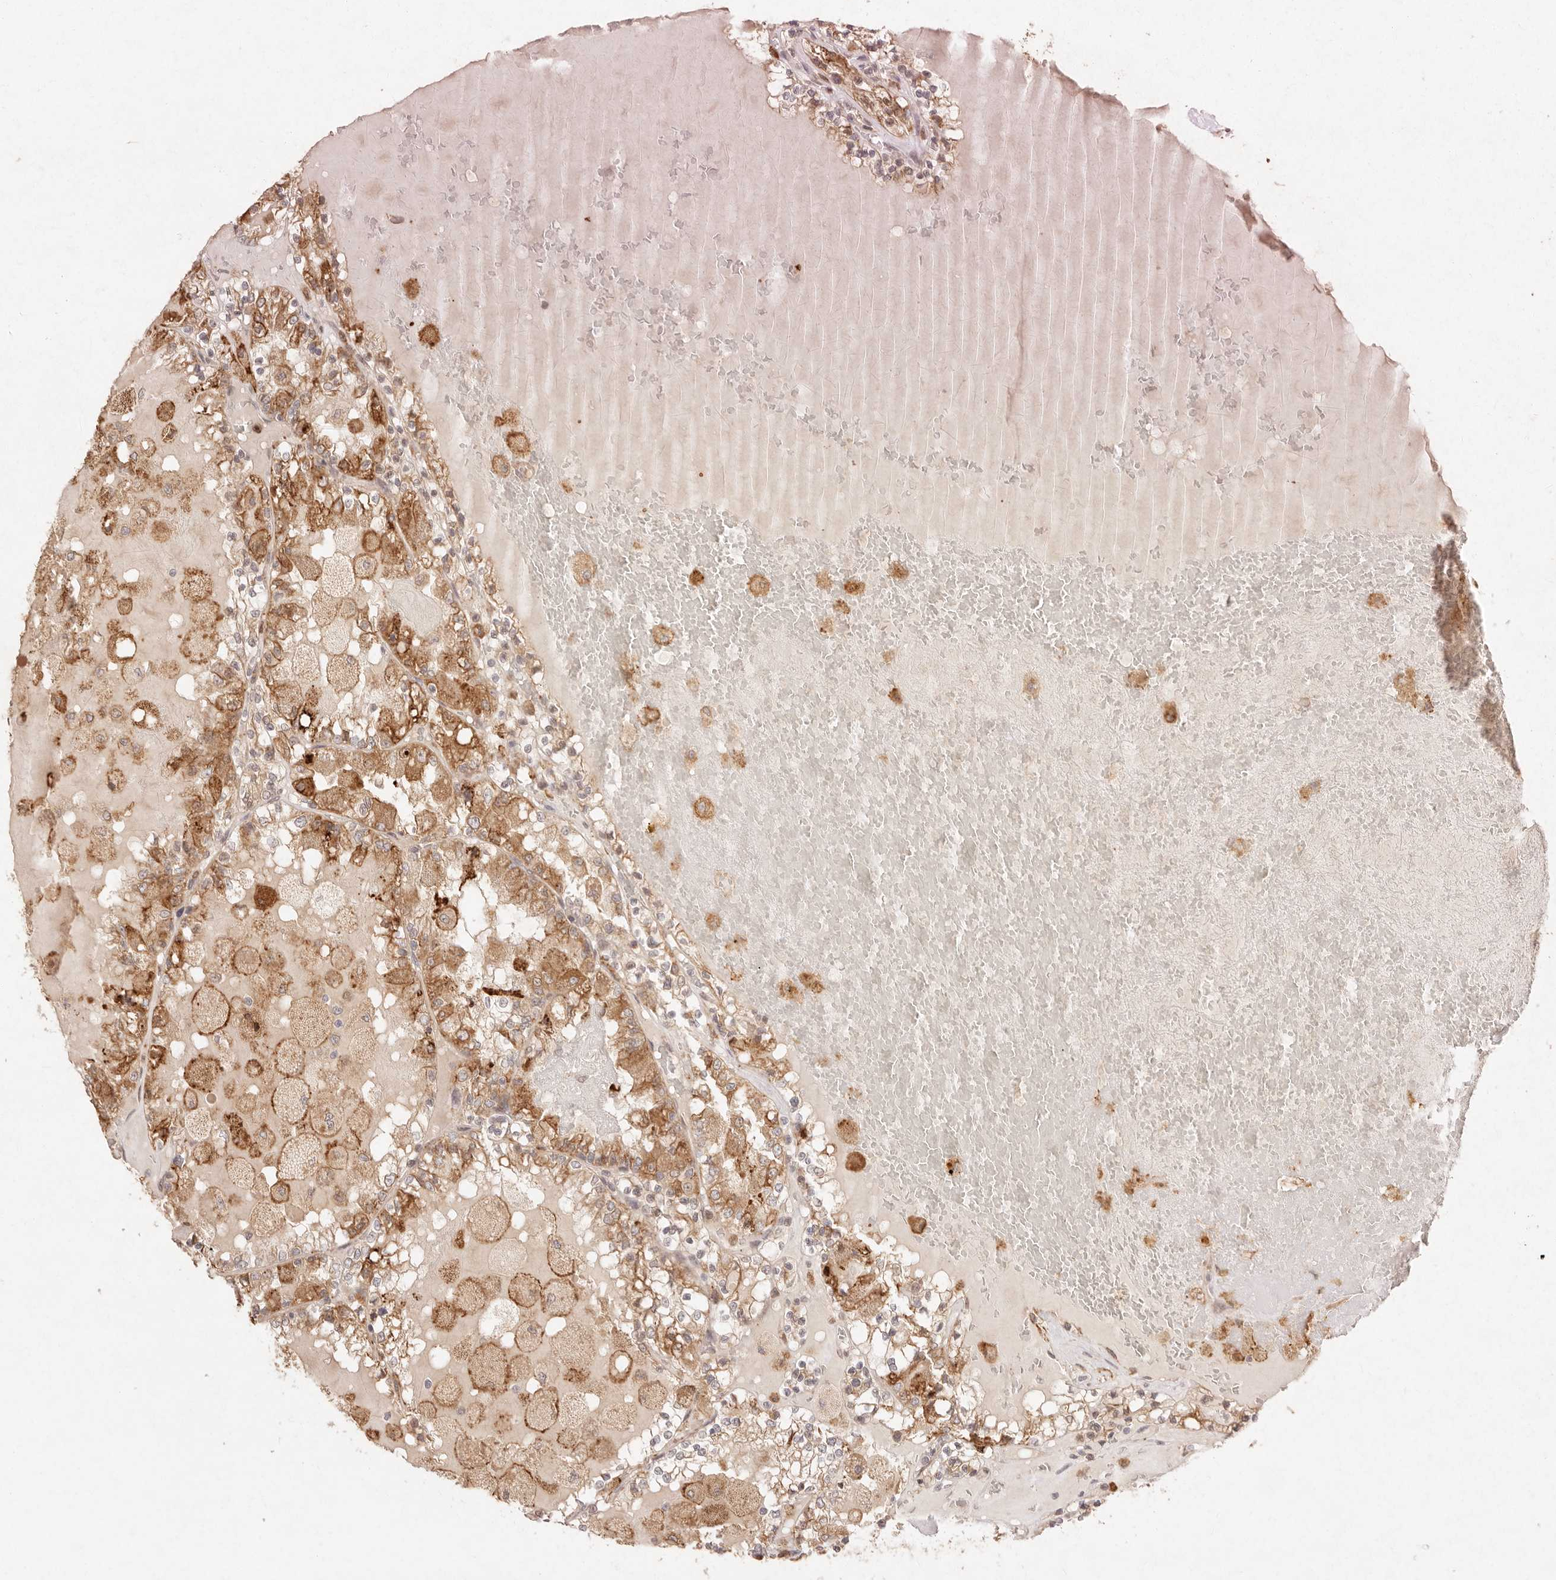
{"staining": {"intensity": "moderate", "quantity": ">75%", "location": "cytoplasmic/membranous"}, "tissue": "renal cancer", "cell_type": "Tumor cells", "image_type": "cancer", "snomed": [{"axis": "morphology", "description": "Adenocarcinoma, NOS"}, {"axis": "topography", "description": "Kidney"}], "caption": "This histopathology image reveals renal cancer stained with immunohistochemistry to label a protein in brown. The cytoplasmic/membranous of tumor cells show moderate positivity for the protein. Nuclei are counter-stained blue.", "gene": "C1orf127", "patient": {"sex": "female", "age": 56}}